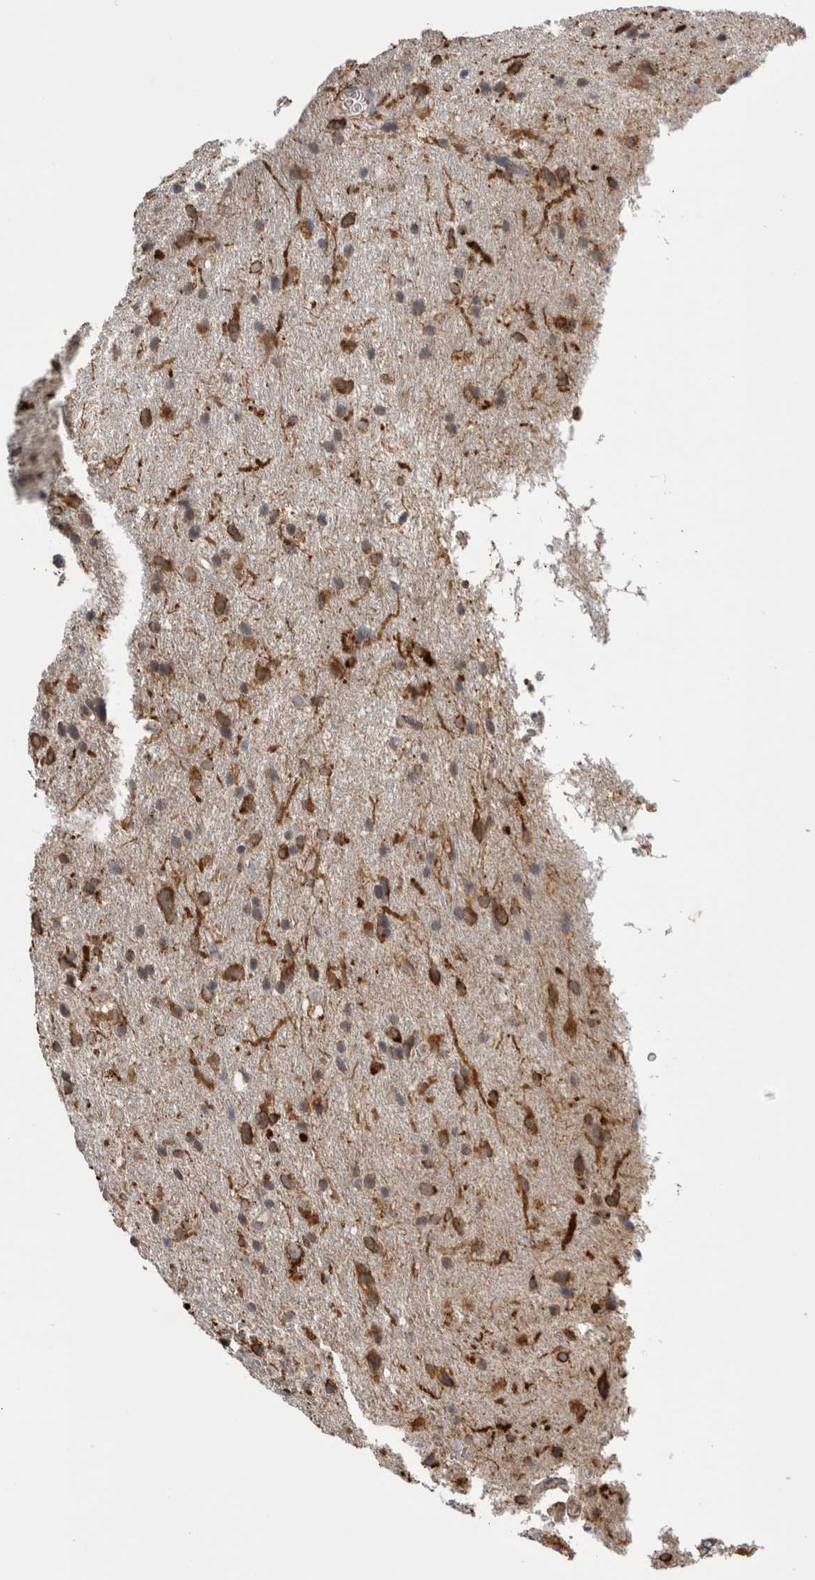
{"staining": {"intensity": "moderate", "quantity": ">75%", "location": "cytoplasmic/membranous"}, "tissue": "glioma", "cell_type": "Tumor cells", "image_type": "cancer", "snomed": [{"axis": "morphology", "description": "Glioma, malignant, Low grade"}, {"axis": "topography", "description": "Brain"}], "caption": "Glioma stained with a brown dye demonstrates moderate cytoplasmic/membranous positive expression in about >75% of tumor cells.", "gene": "LRPAP1", "patient": {"sex": "male", "age": 77}}